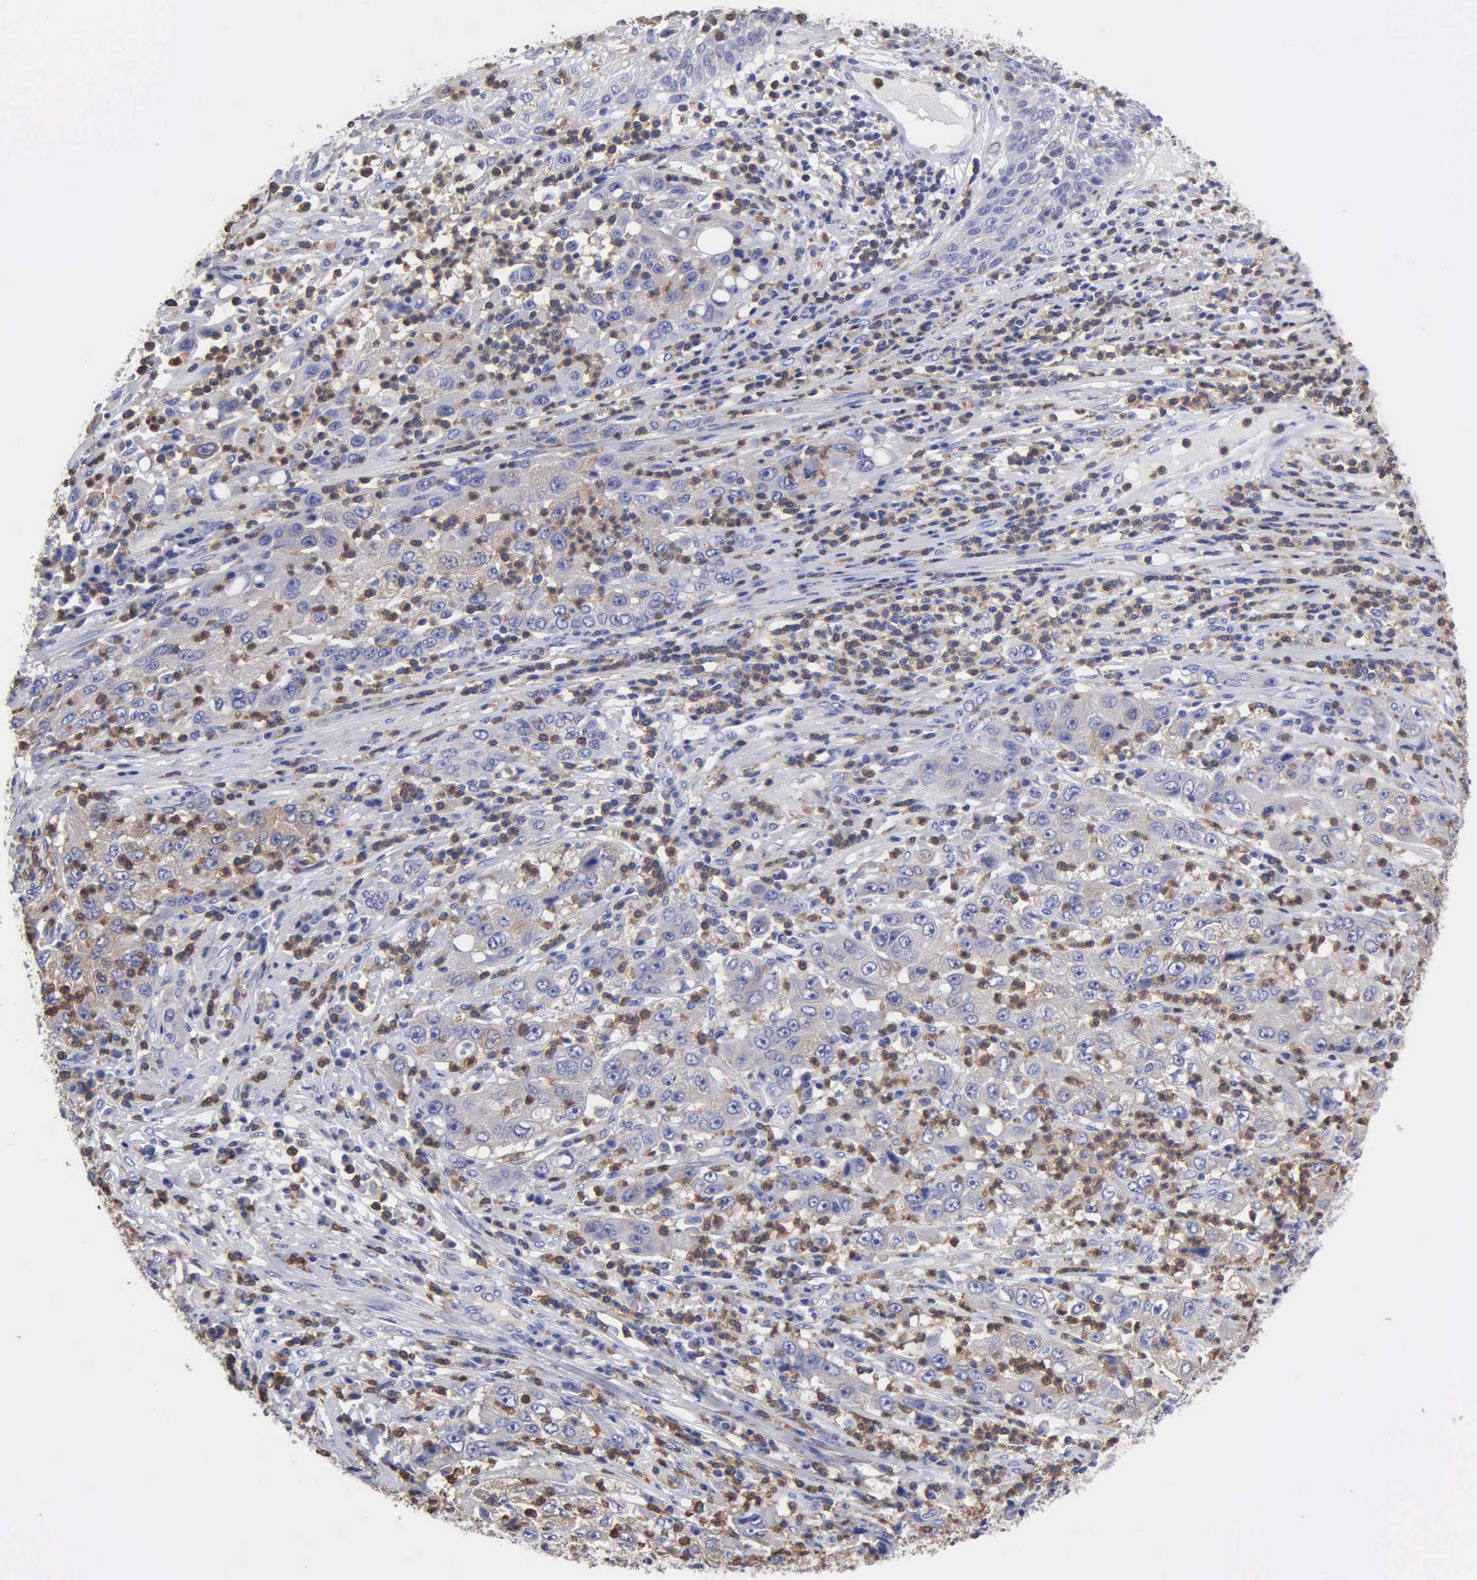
{"staining": {"intensity": "weak", "quantity": "25%-75%", "location": "cytoplasmic/membranous"}, "tissue": "cervical cancer", "cell_type": "Tumor cells", "image_type": "cancer", "snomed": [{"axis": "morphology", "description": "Squamous cell carcinoma, NOS"}, {"axis": "topography", "description": "Cervix"}], "caption": "Immunohistochemistry of human cervical squamous cell carcinoma reveals low levels of weak cytoplasmic/membranous expression in approximately 25%-75% of tumor cells.", "gene": "G6PD", "patient": {"sex": "female", "age": 36}}